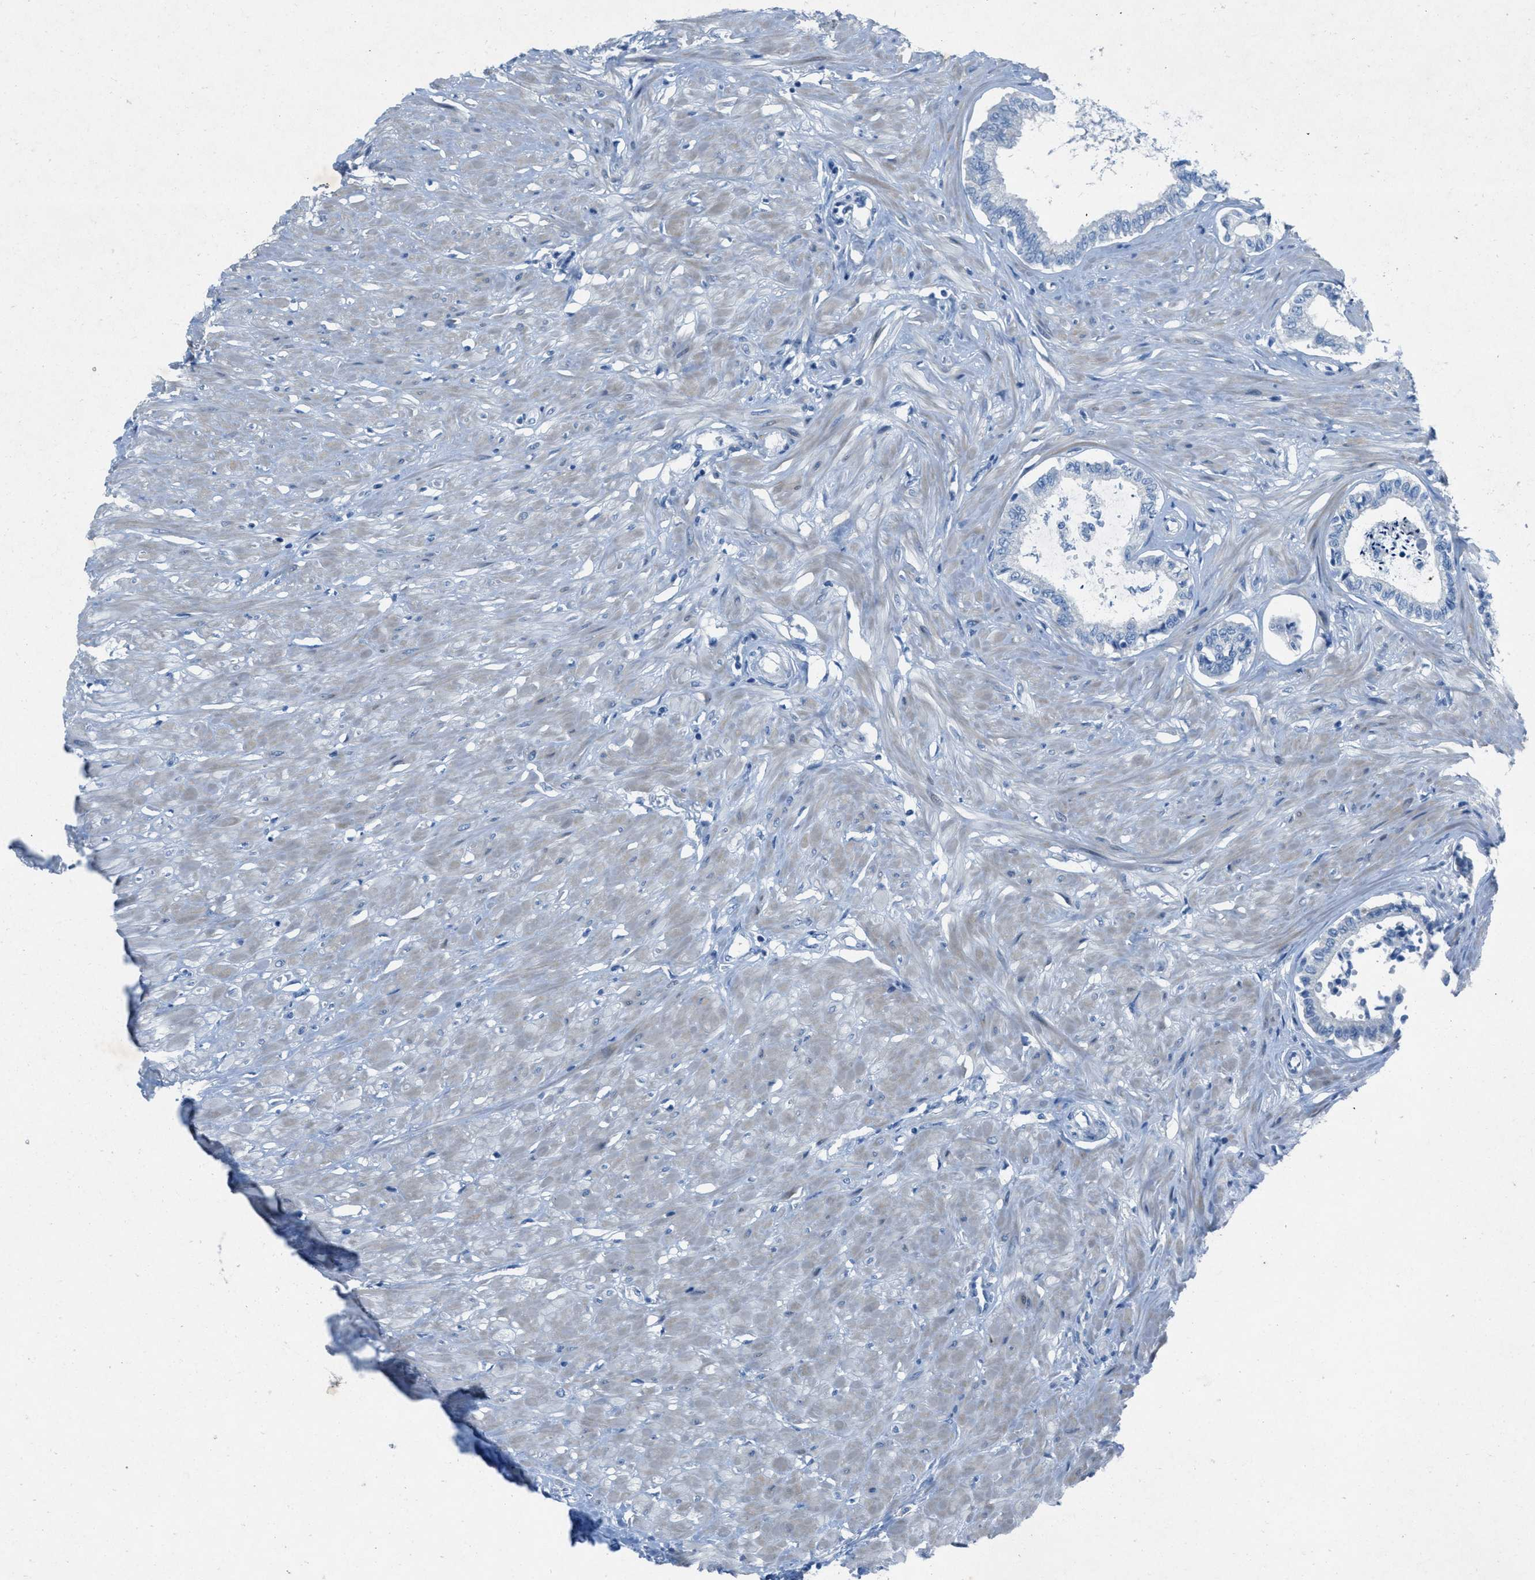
{"staining": {"intensity": "negative", "quantity": "none", "location": "none"}, "tissue": "seminal vesicle", "cell_type": "Glandular cells", "image_type": "normal", "snomed": [{"axis": "morphology", "description": "Normal tissue, NOS"}, {"axis": "morphology", "description": "Adenocarcinoma, High grade"}, {"axis": "topography", "description": "Prostate"}, {"axis": "topography", "description": "Seminal veicle"}], "caption": "Protein analysis of normal seminal vesicle displays no significant expression in glandular cells.", "gene": "GALNT17", "patient": {"sex": "male", "age": 55}}